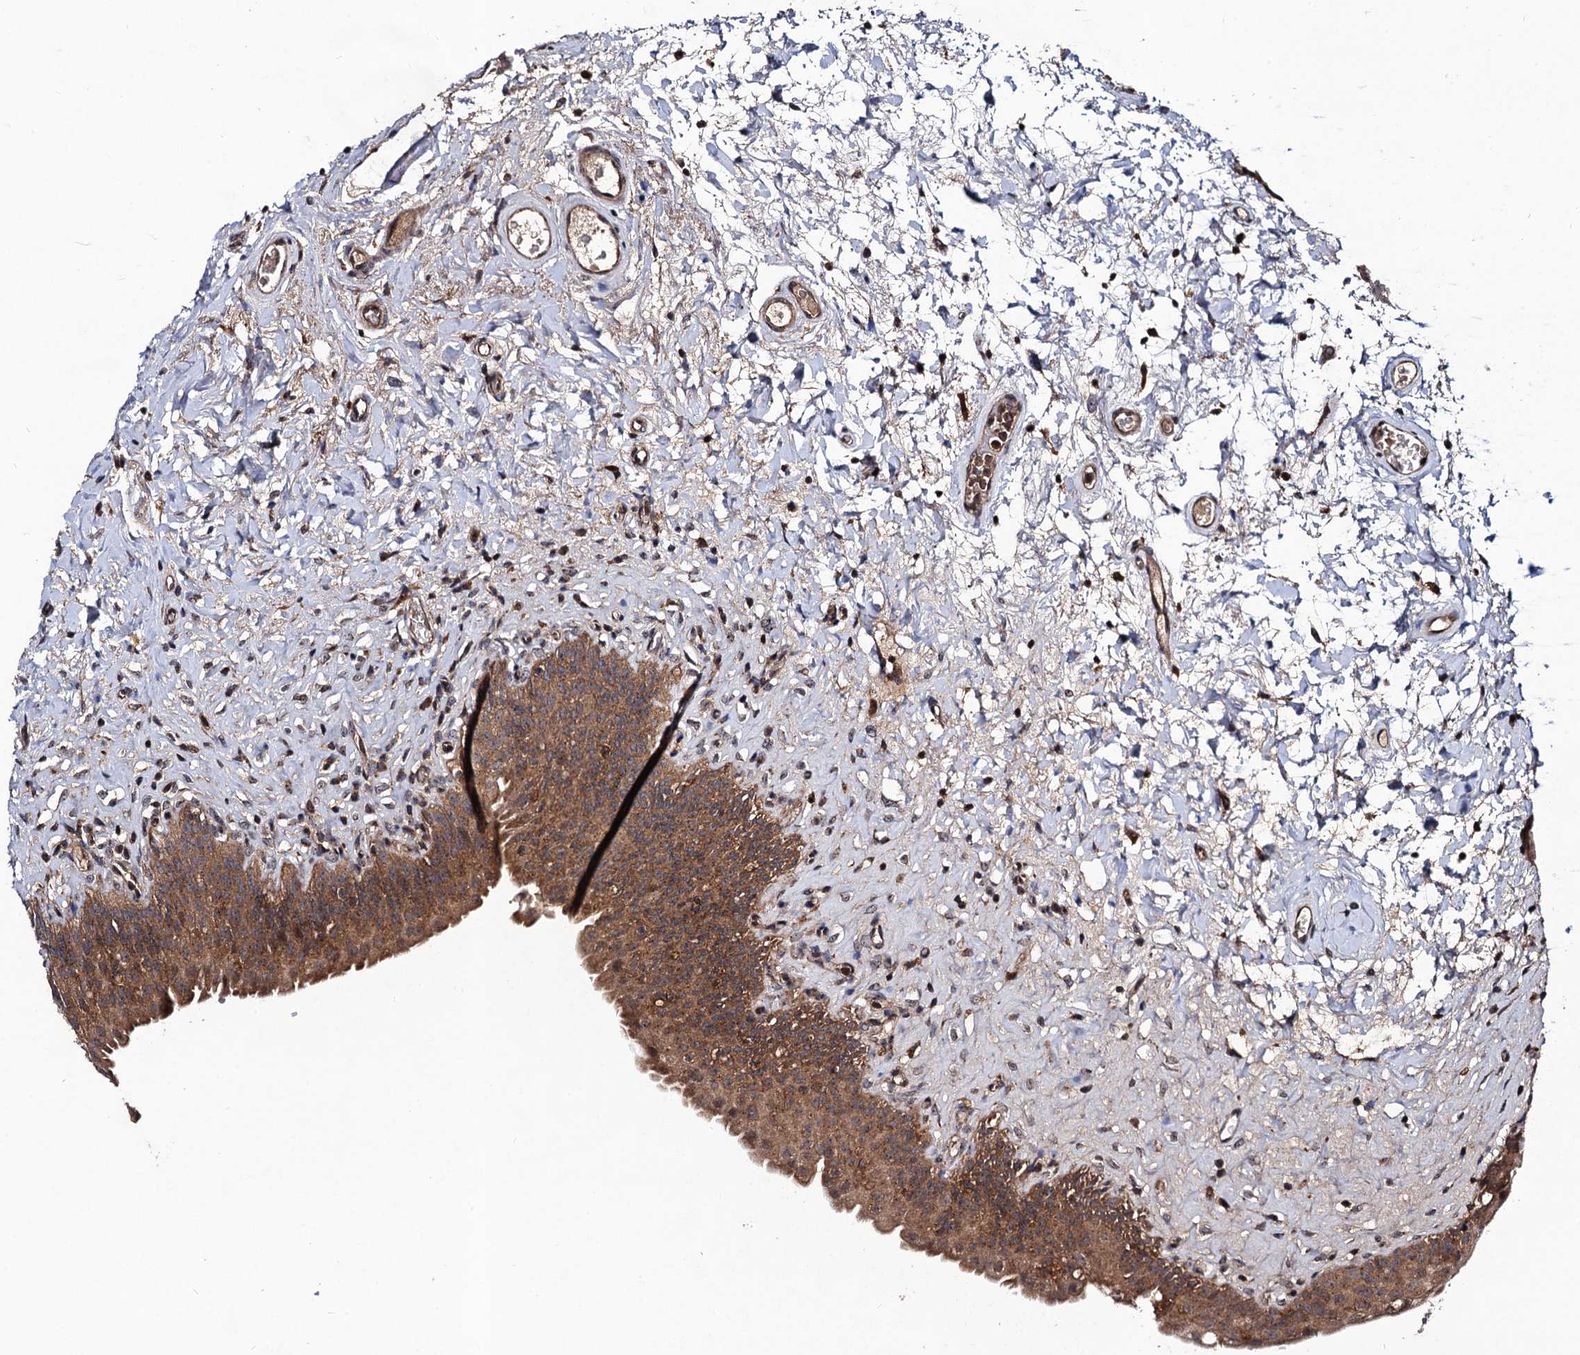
{"staining": {"intensity": "moderate", "quantity": ">75%", "location": "cytoplasmic/membranous"}, "tissue": "urinary bladder", "cell_type": "Urothelial cells", "image_type": "normal", "snomed": [{"axis": "morphology", "description": "Normal tissue, NOS"}, {"axis": "topography", "description": "Urinary bladder"}], "caption": "An image showing moderate cytoplasmic/membranous staining in about >75% of urothelial cells in unremarkable urinary bladder, as visualized by brown immunohistochemical staining.", "gene": "KXD1", "patient": {"sex": "male", "age": 83}}